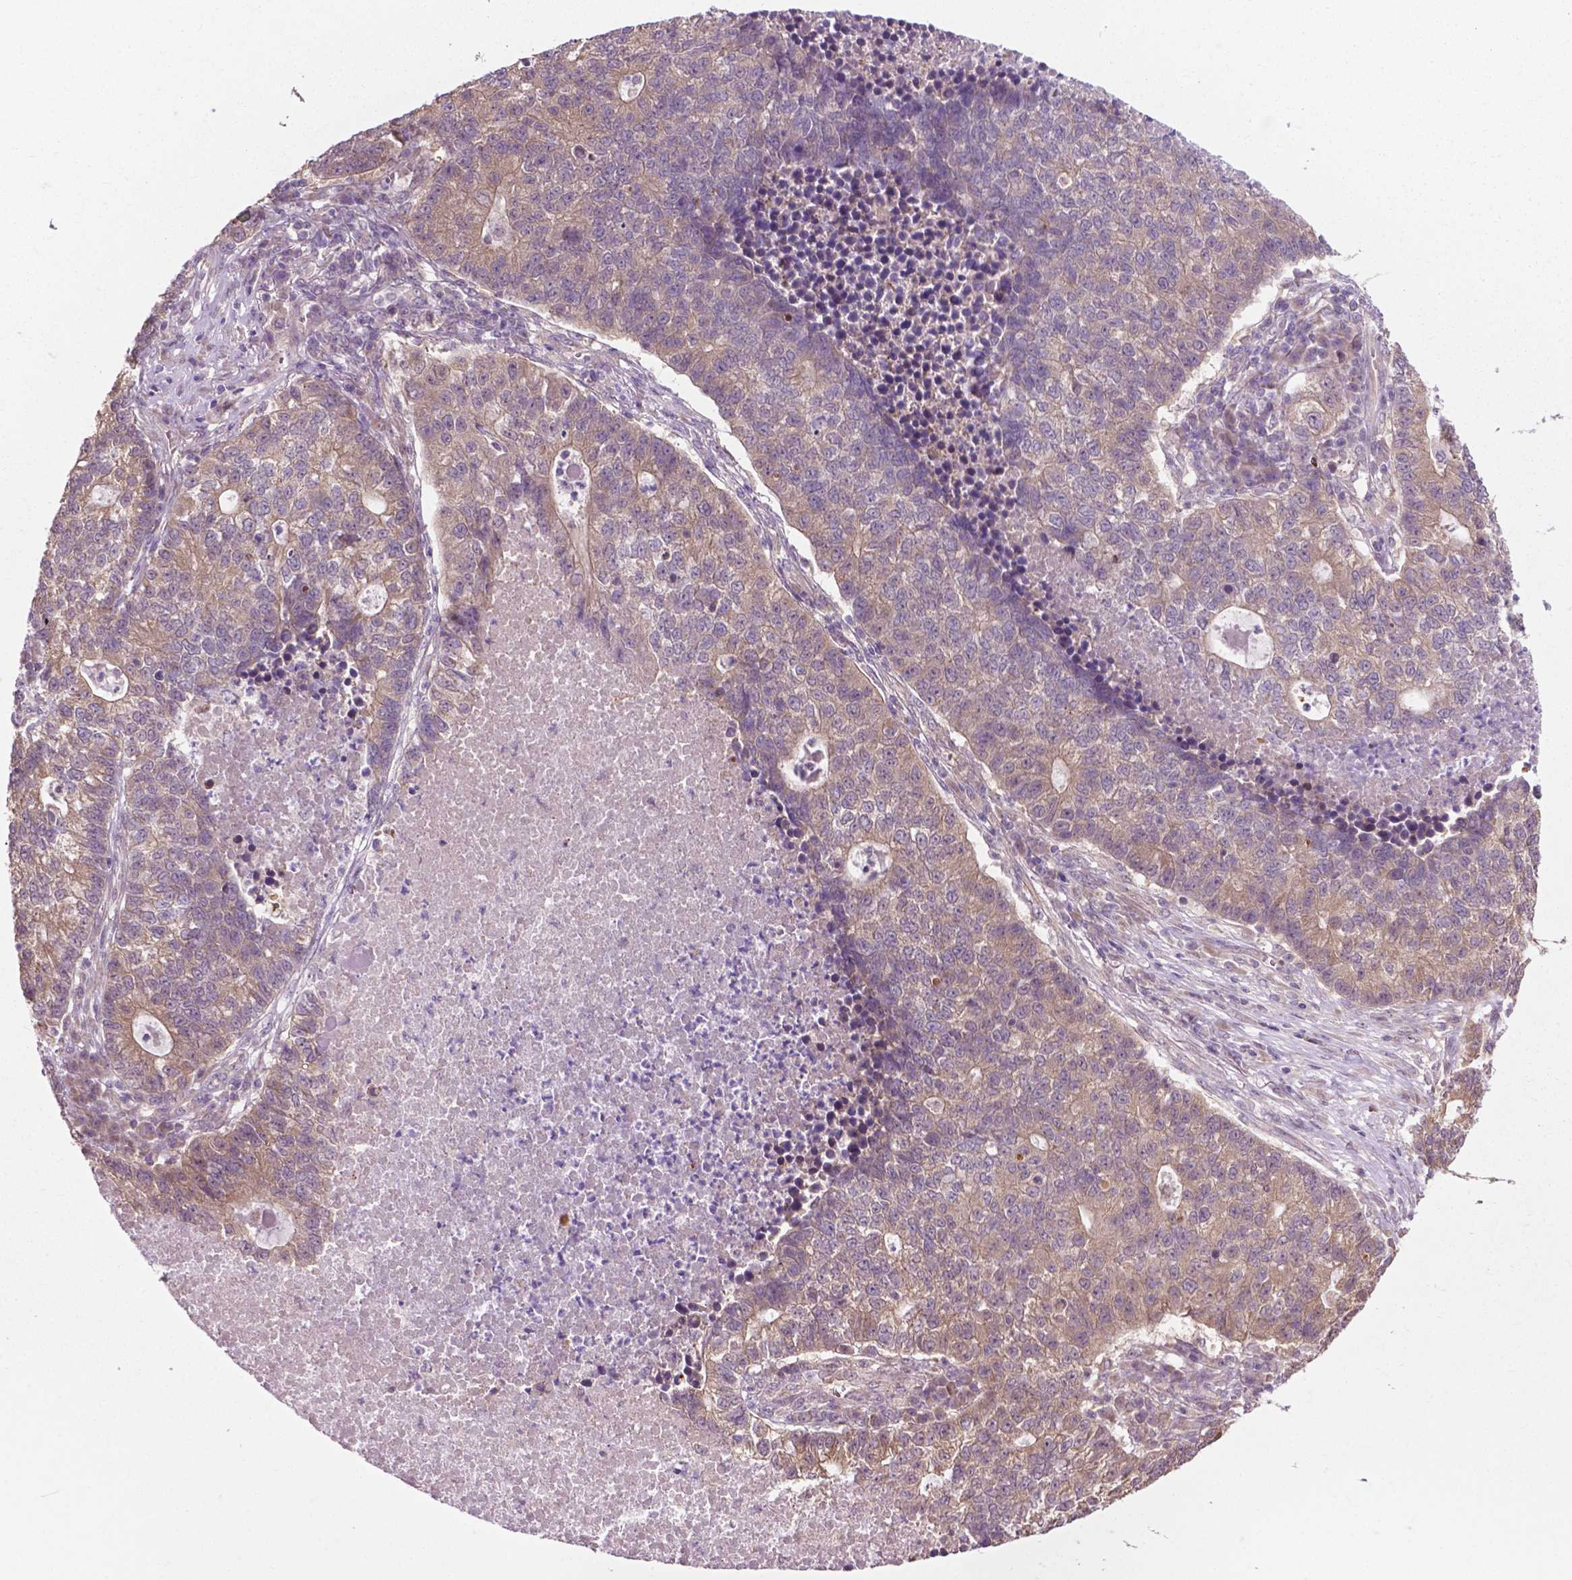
{"staining": {"intensity": "moderate", "quantity": "25%-75%", "location": "cytoplasmic/membranous"}, "tissue": "lung cancer", "cell_type": "Tumor cells", "image_type": "cancer", "snomed": [{"axis": "morphology", "description": "Adenocarcinoma, NOS"}, {"axis": "topography", "description": "Lung"}], "caption": "Moderate cytoplasmic/membranous expression is seen in about 25%-75% of tumor cells in lung cancer (adenocarcinoma).", "gene": "MZT1", "patient": {"sex": "male", "age": 57}}